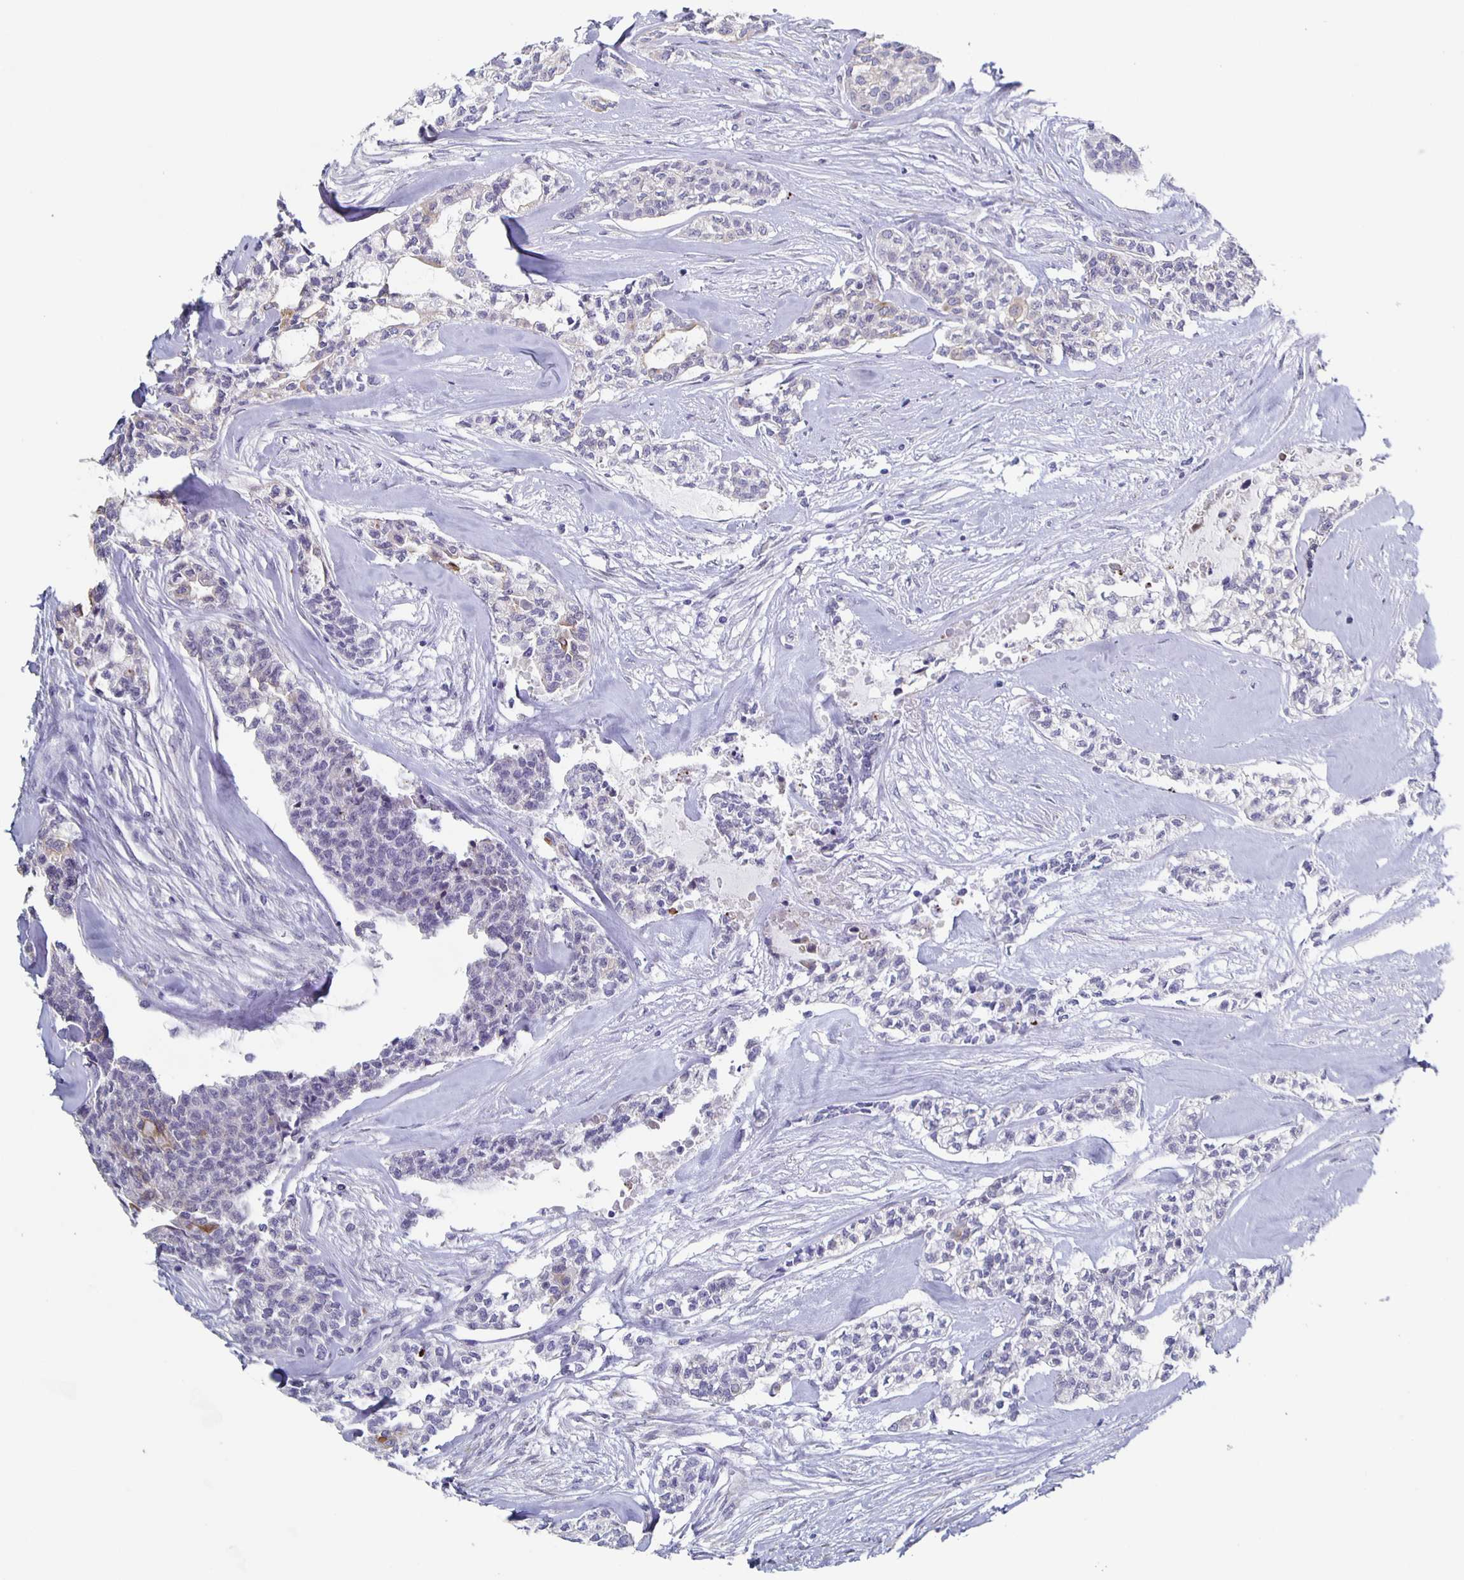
{"staining": {"intensity": "negative", "quantity": "none", "location": "none"}, "tissue": "head and neck cancer", "cell_type": "Tumor cells", "image_type": "cancer", "snomed": [{"axis": "morphology", "description": "Adenocarcinoma, NOS"}, {"axis": "topography", "description": "Head-Neck"}], "caption": "This is an IHC image of human head and neck cancer. There is no staining in tumor cells.", "gene": "CCDC17", "patient": {"sex": "male", "age": 81}}